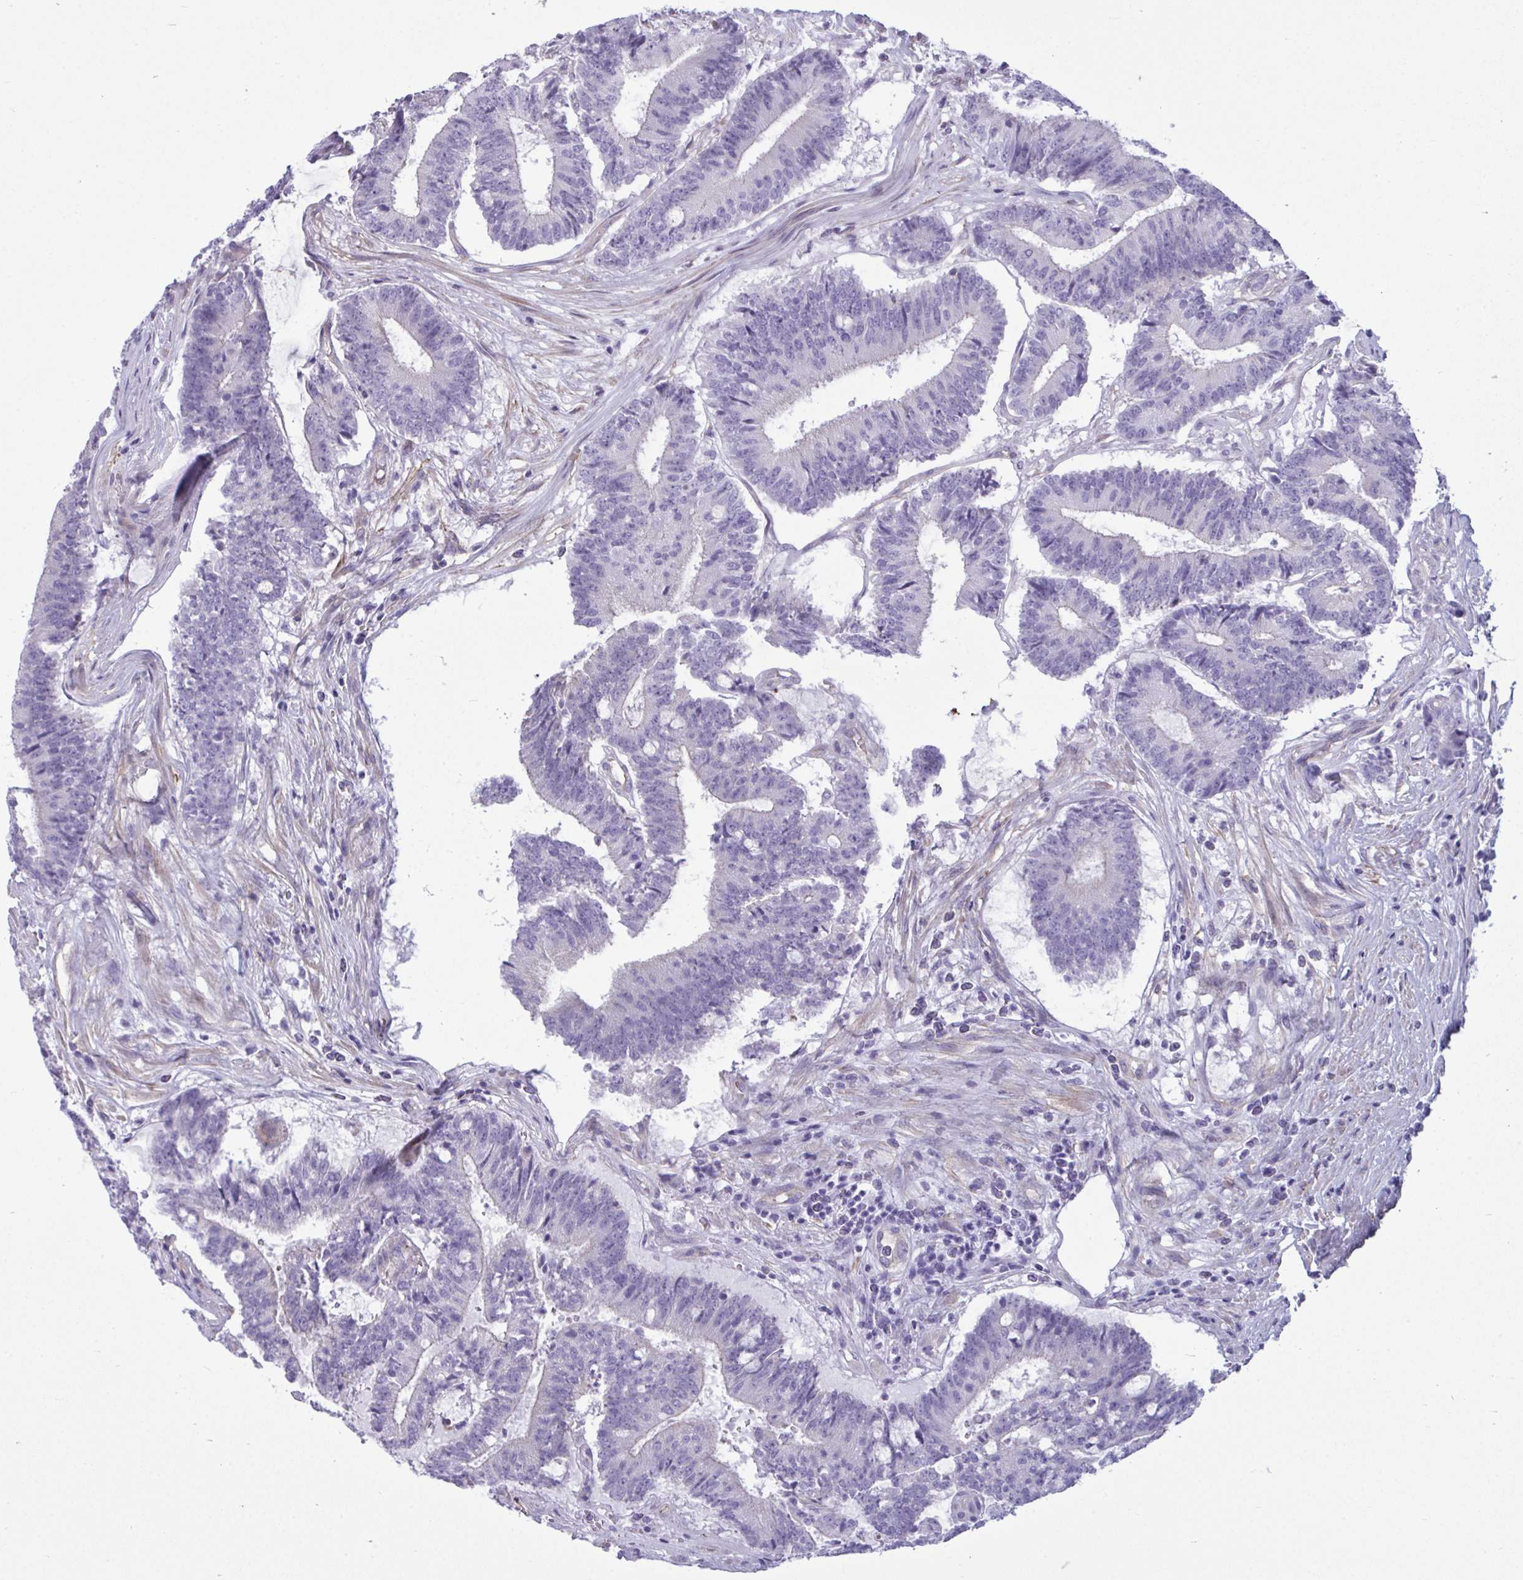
{"staining": {"intensity": "negative", "quantity": "none", "location": "none"}, "tissue": "colorectal cancer", "cell_type": "Tumor cells", "image_type": "cancer", "snomed": [{"axis": "morphology", "description": "Adenocarcinoma, NOS"}, {"axis": "topography", "description": "Colon"}], "caption": "IHC image of colorectal cancer stained for a protein (brown), which shows no staining in tumor cells.", "gene": "MYH10", "patient": {"sex": "female", "age": 43}}